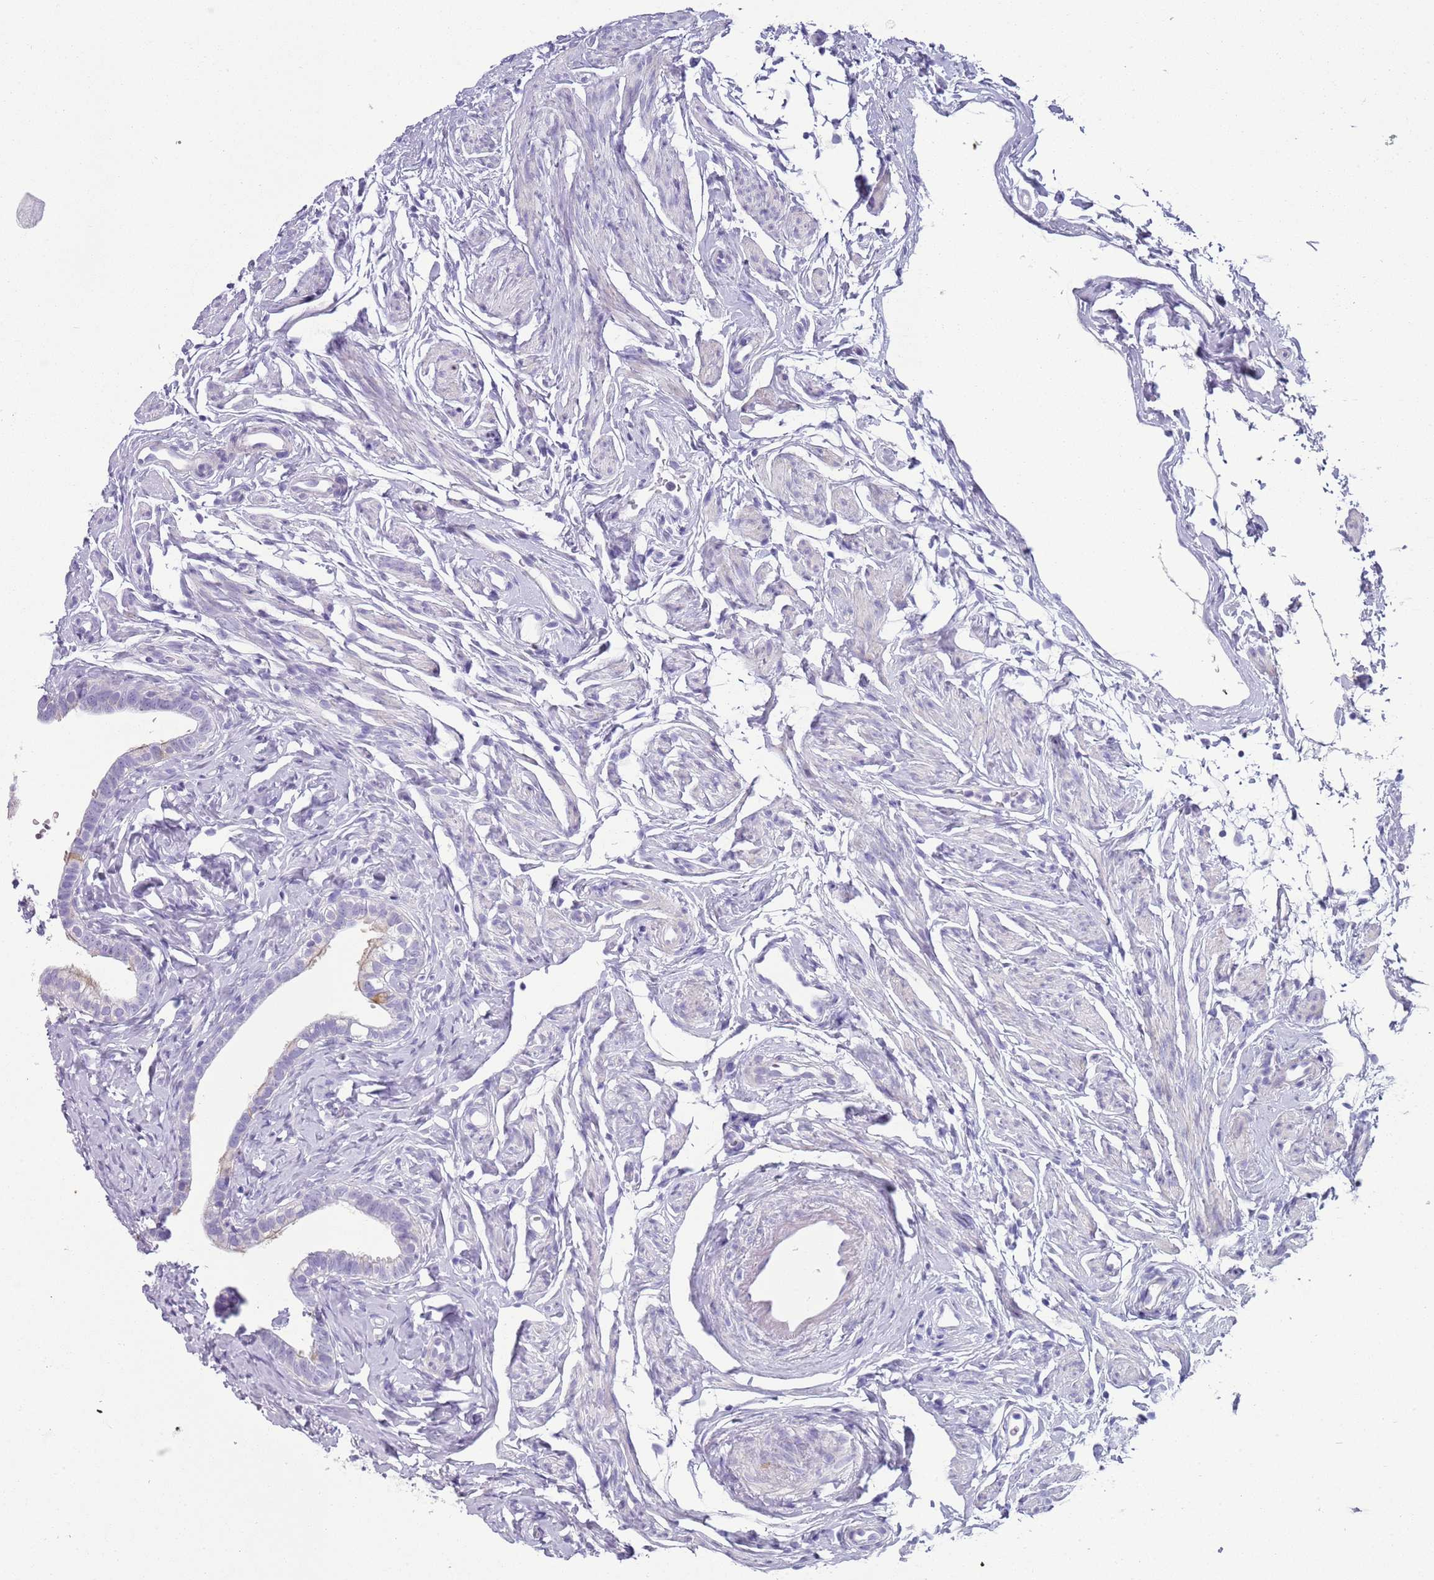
{"staining": {"intensity": "weak", "quantity": "<25%", "location": "cytoplasmic/membranous"}, "tissue": "fallopian tube", "cell_type": "Glandular cells", "image_type": "normal", "snomed": [{"axis": "morphology", "description": "Normal tissue, NOS"}, {"axis": "topography", "description": "Fallopian tube"}], "caption": "High power microscopy image of an immunohistochemistry histopathology image of unremarkable fallopian tube, revealing no significant staining in glandular cells.", "gene": "ENSG00000271254", "patient": {"sex": "female", "age": 66}}